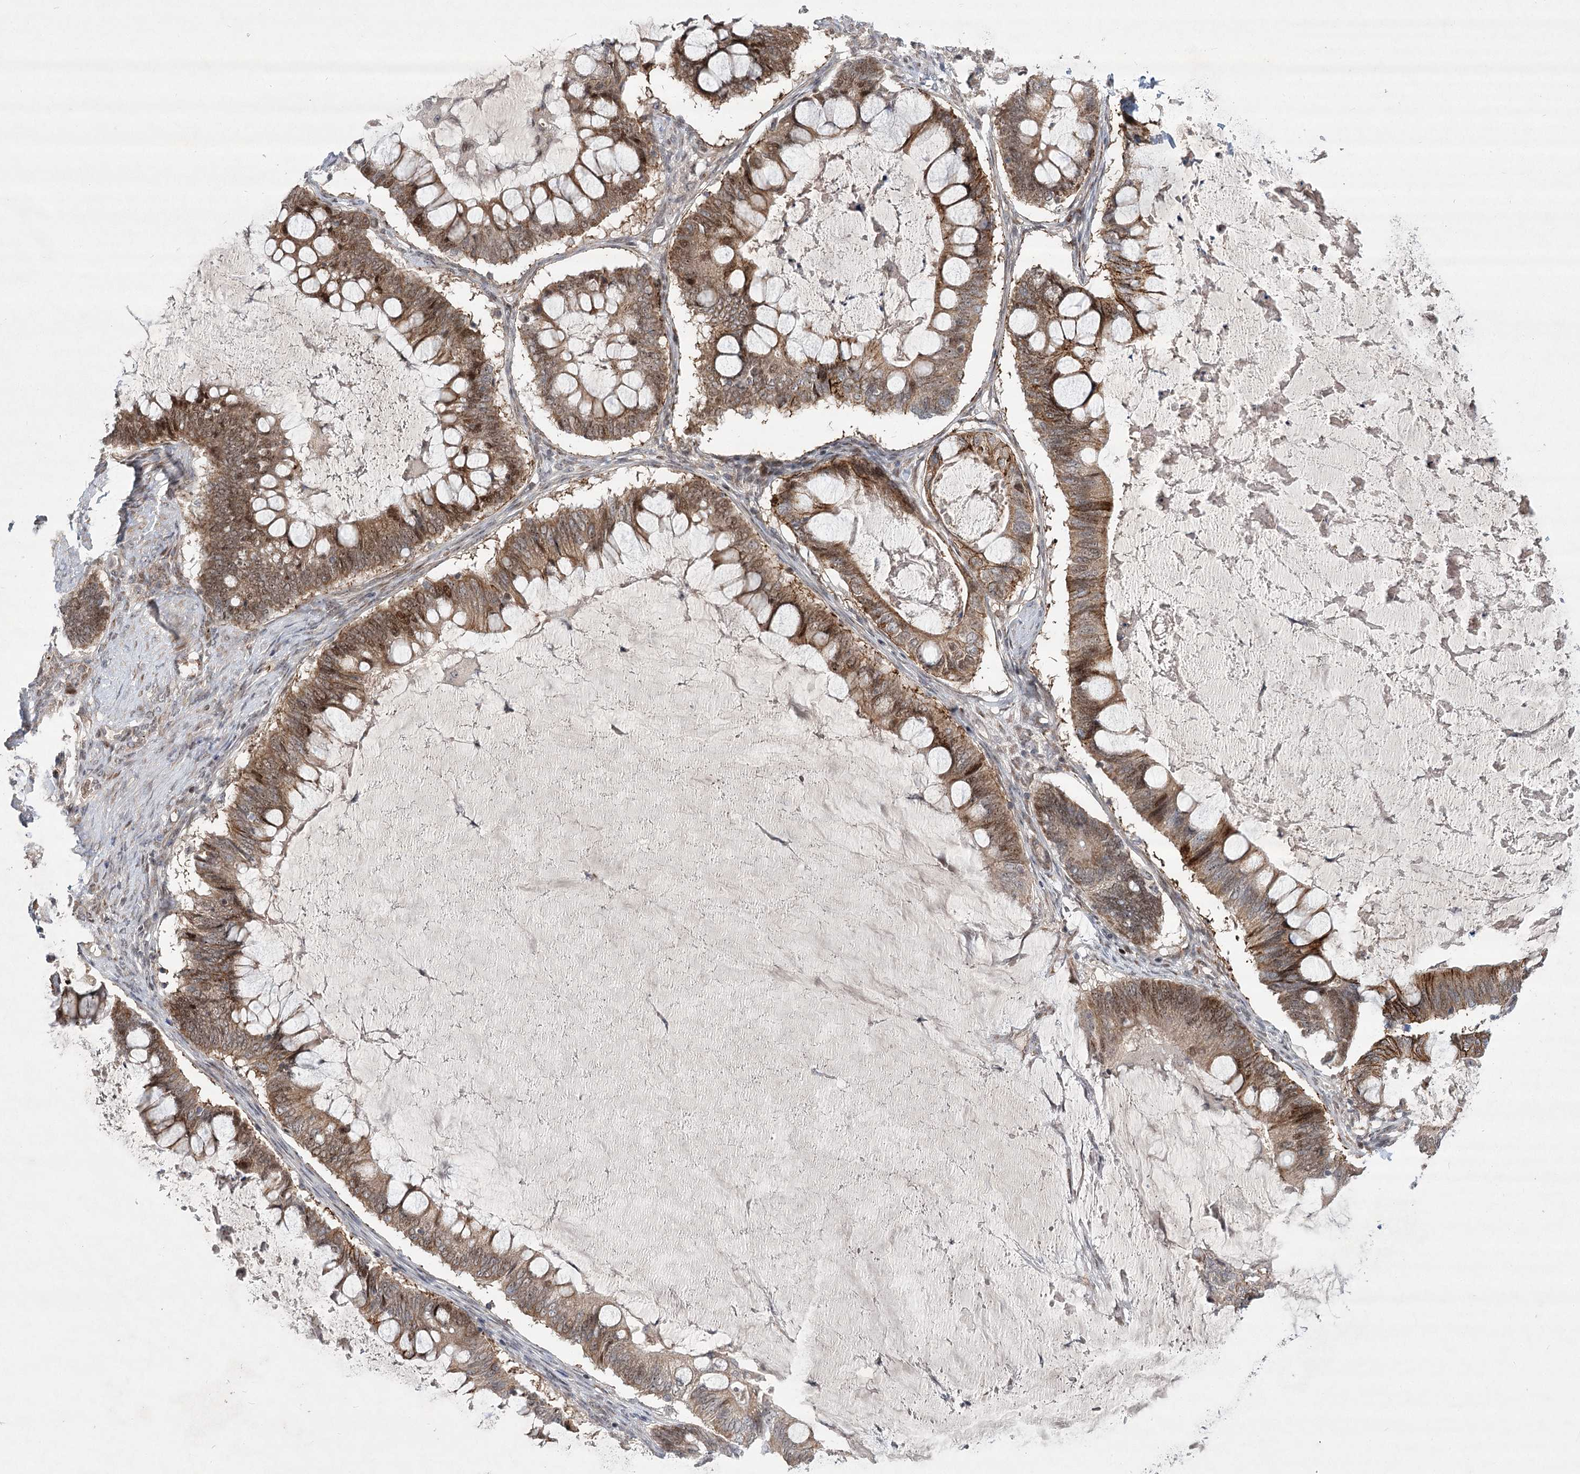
{"staining": {"intensity": "moderate", "quantity": ">75%", "location": "cytoplasmic/membranous,nuclear"}, "tissue": "ovarian cancer", "cell_type": "Tumor cells", "image_type": "cancer", "snomed": [{"axis": "morphology", "description": "Cystadenocarcinoma, mucinous, NOS"}, {"axis": "topography", "description": "Ovary"}], "caption": "Immunohistochemistry (IHC) staining of ovarian cancer, which reveals medium levels of moderate cytoplasmic/membranous and nuclear expression in approximately >75% of tumor cells indicating moderate cytoplasmic/membranous and nuclear protein expression. The staining was performed using DAB (3,3'-diaminobenzidine) (brown) for protein detection and nuclei were counterstained in hematoxylin (blue).", "gene": "NSMCE4A", "patient": {"sex": "female", "age": 61}}